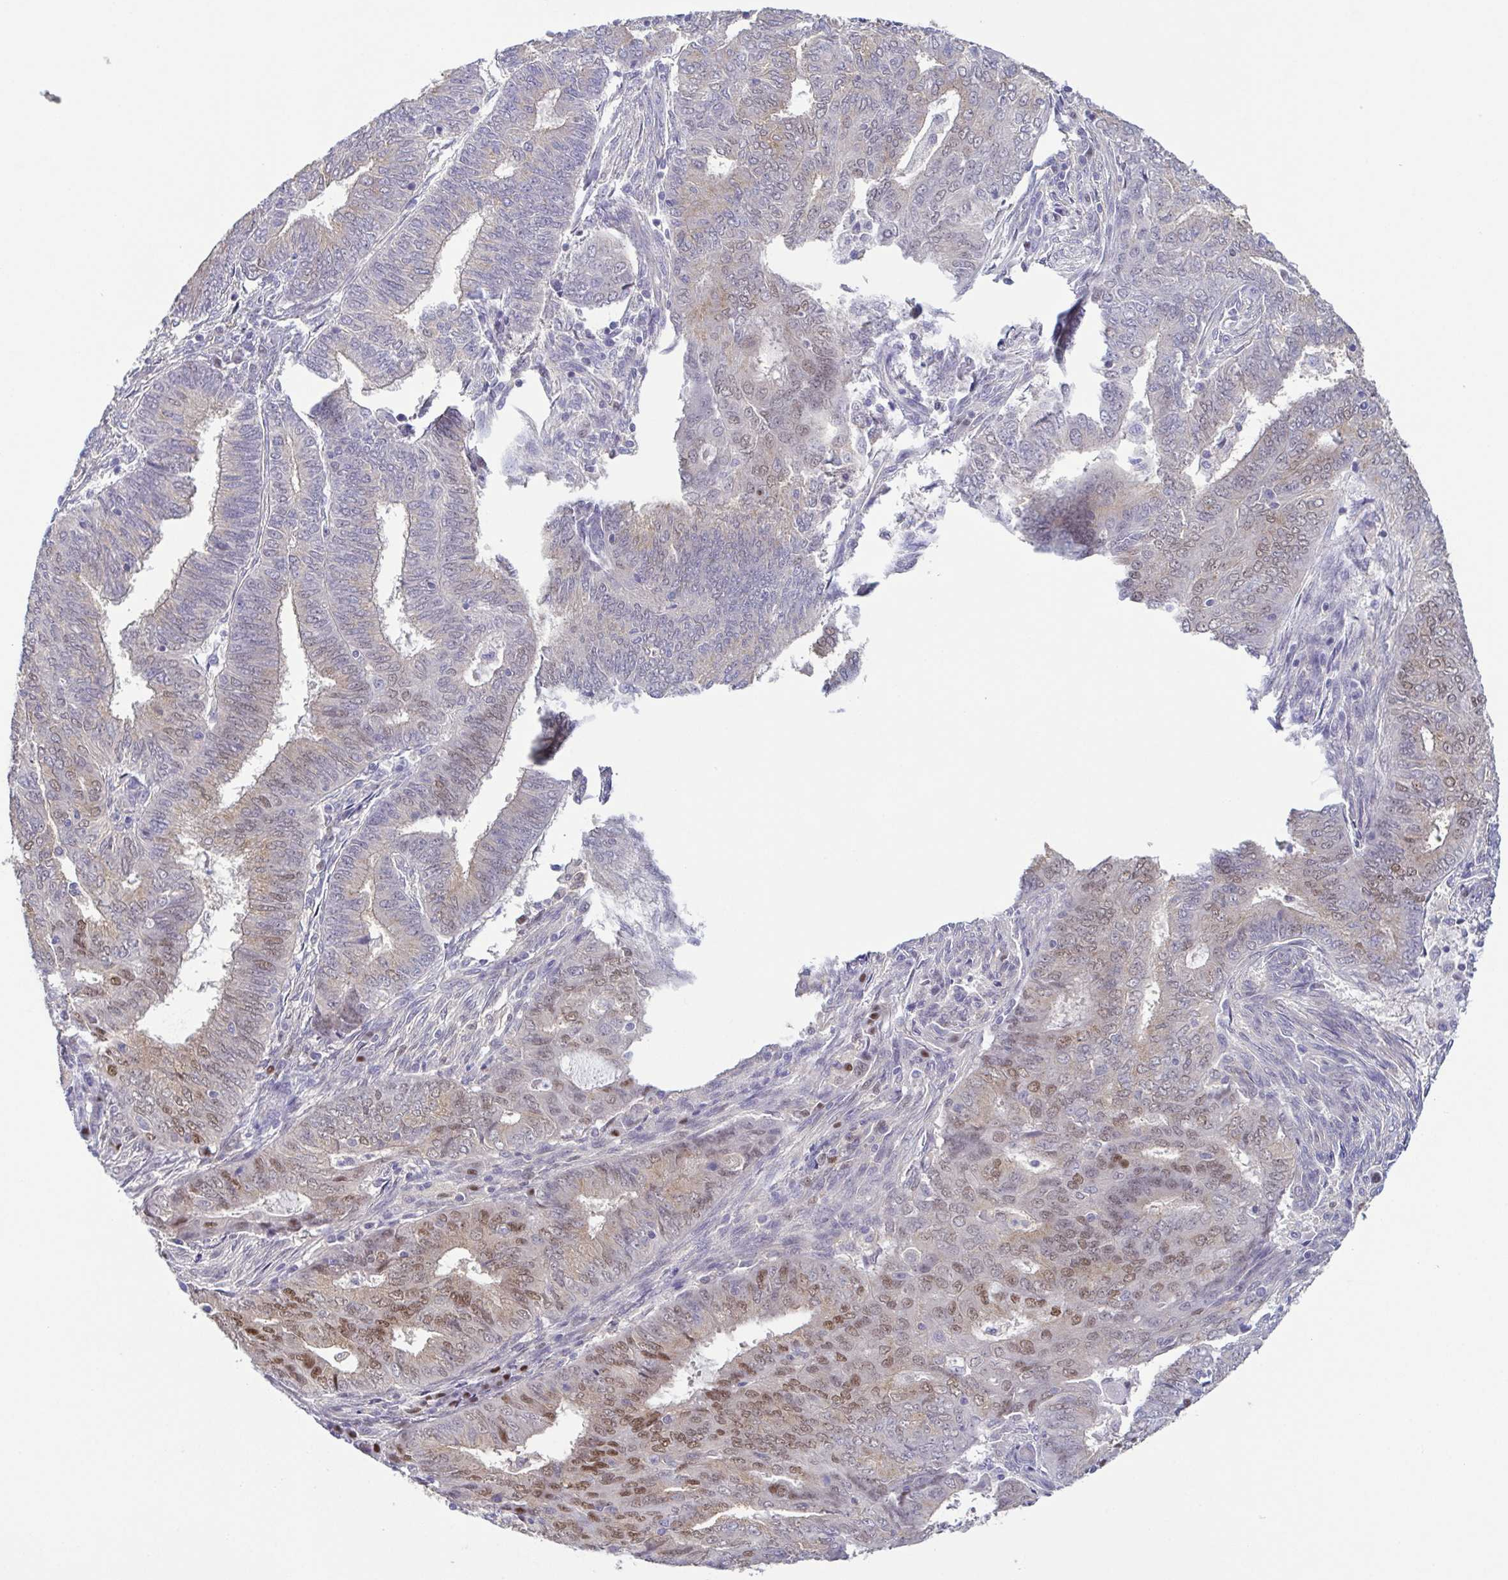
{"staining": {"intensity": "moderate", "quantity": "<25%", "location": "nuclear"}, "tissue": "endometrial cancer", "cell_type": "Tumor cells", "image_type": "cancer", "snomed": [{"axis": "morphology", "description": "Adenocarcinoma, NOS"}, {"axis": "topography", "description": "Endometrium"}], "caption": "The immunohistochemical stain labels moderate nuclear expression in tumor cells of endometrial cancer tissue.", "gene": "UBE2Q1", "patient": {"sex": "female", "age": 62}}